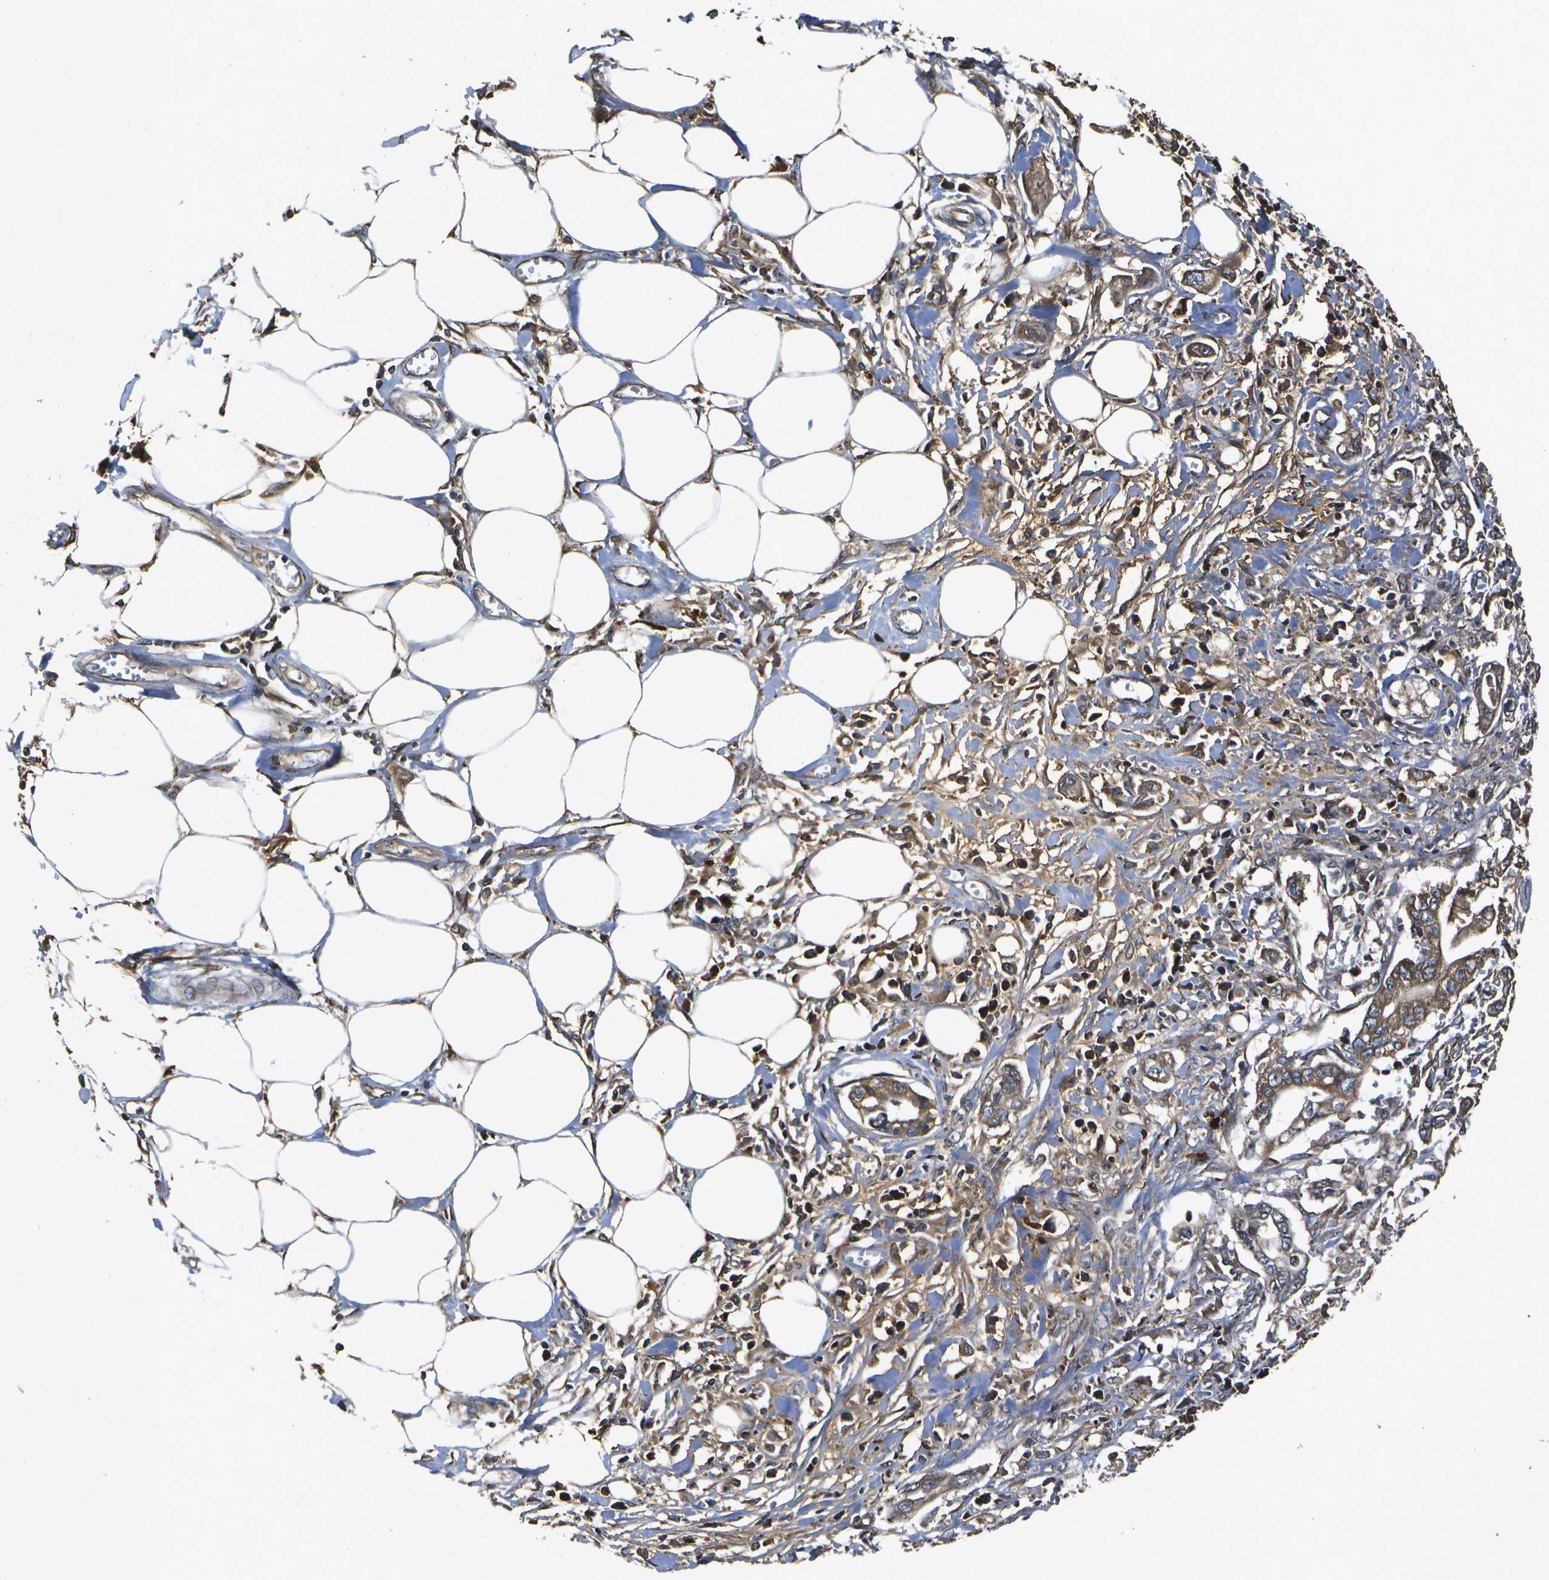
{"staining": {"intensity": "moderate", "quantity": ">75%", "location": "cytoplasmic/membranous"}, "tissue": "pancreatic cancer", "cell_type": "Tumor cells", "image_type": "cancer", "snomed": [{"axis": "morphology", "description": "Adenocarcinoma, NOS"}, {"axis": "topography", "description": "Pancreas"}], "caption": "Tumor cells show medium levels of moderate cytoplasmic/membranous positivity in approximately >75% of cells in human pancreatic cancer (adenocarcinoma). (DAB = brown stain, brightfield microscopy at high magnification).", "gene": "HFE", "patient": {"sex": "male", "age": 56}}